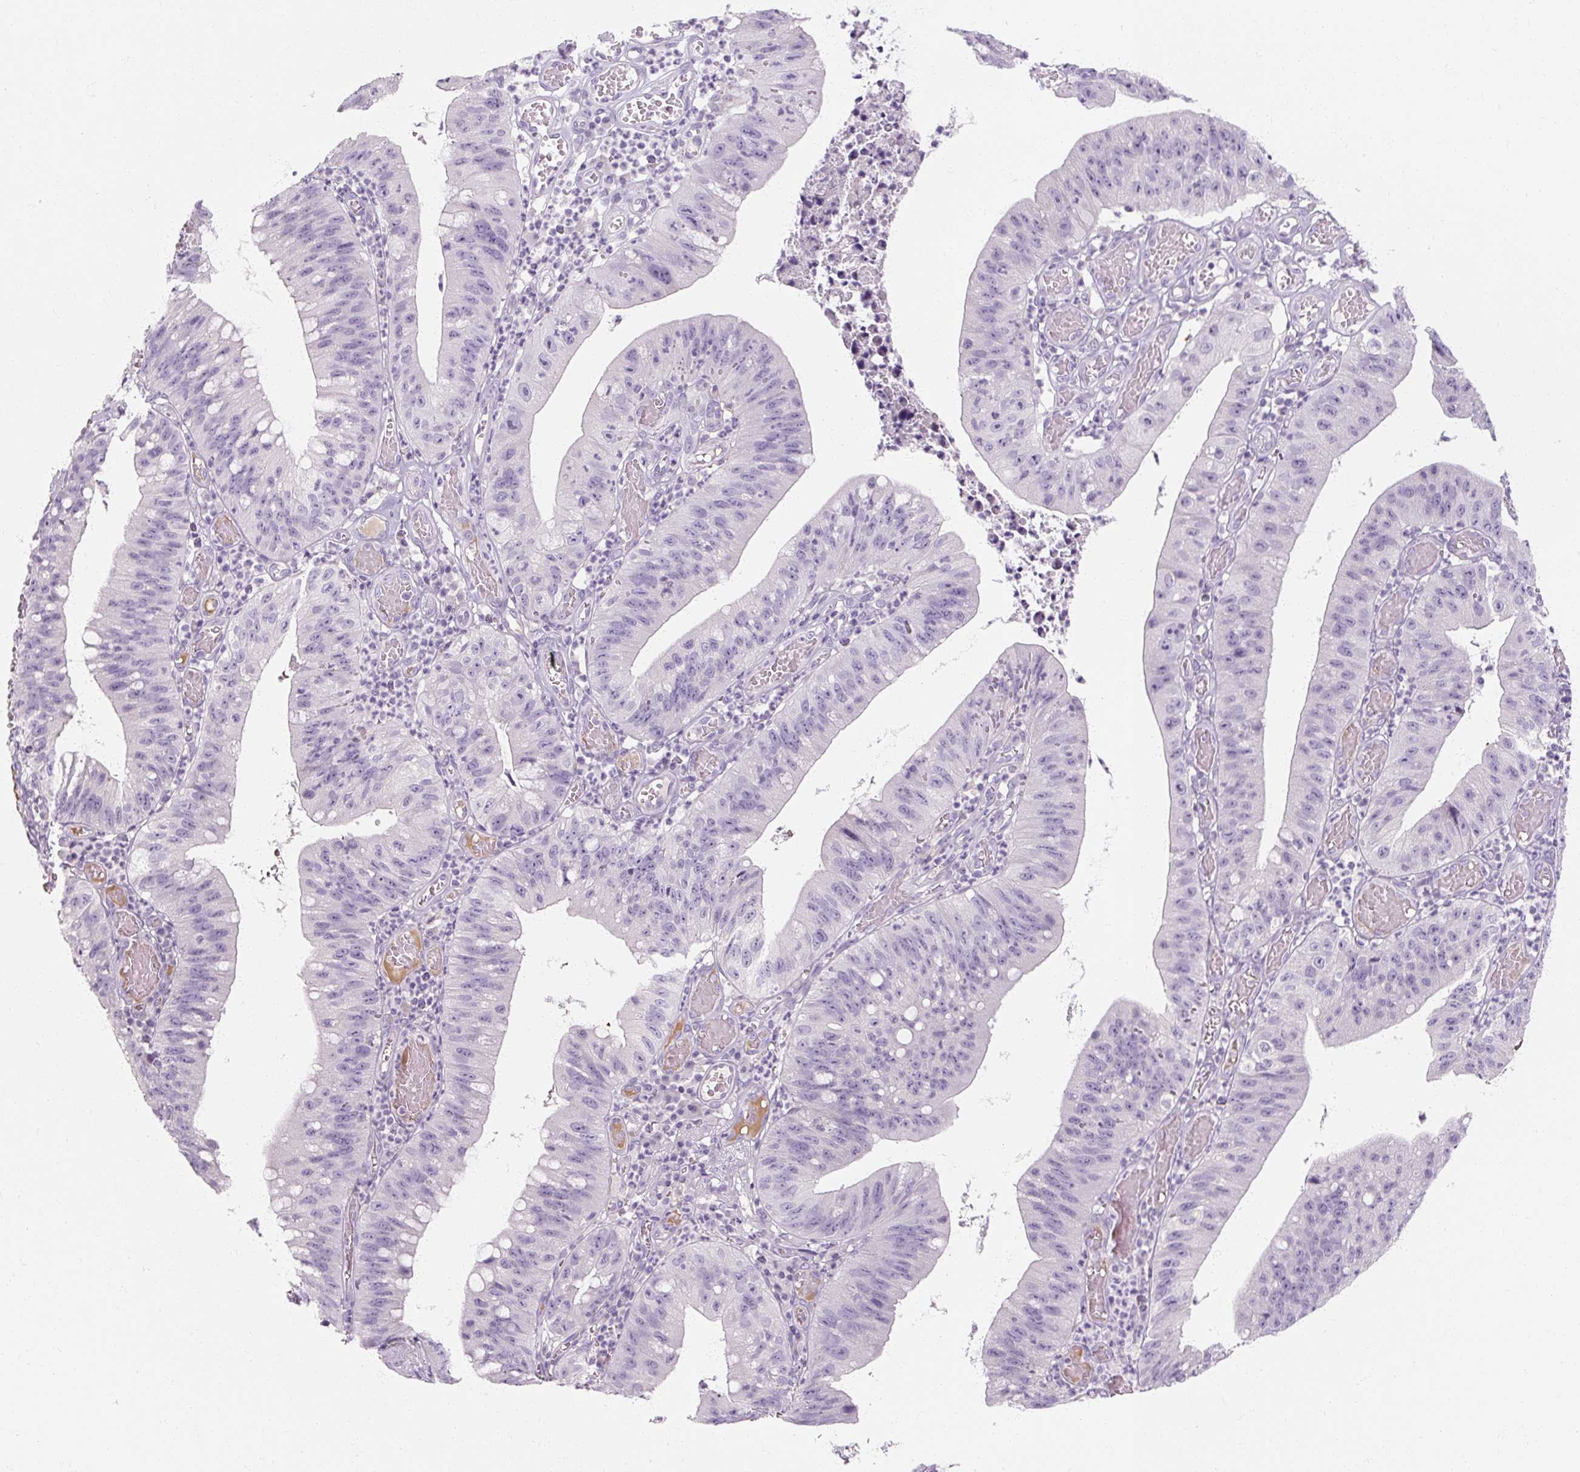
{"staining": {"intensity": "negative", "quantity": "none", "location": "none"}, "tissue": "stomach cancer", "cell_type": "Tumor cells", "image_type": "cancer", "snomed": [{"axis": "morphology", "description": "Adenocarcinoma, NOS"}, {"axis": "topography", "description": "Stomach"}], "caption": "An IHC photomicrograph of adenocarcinoma (stomach) is shown. There is no staining in tumor cells of adenocarcinoma (stomach).", "gene": "NFE2L3", "patient": {"sex": "male", "age": 59}}